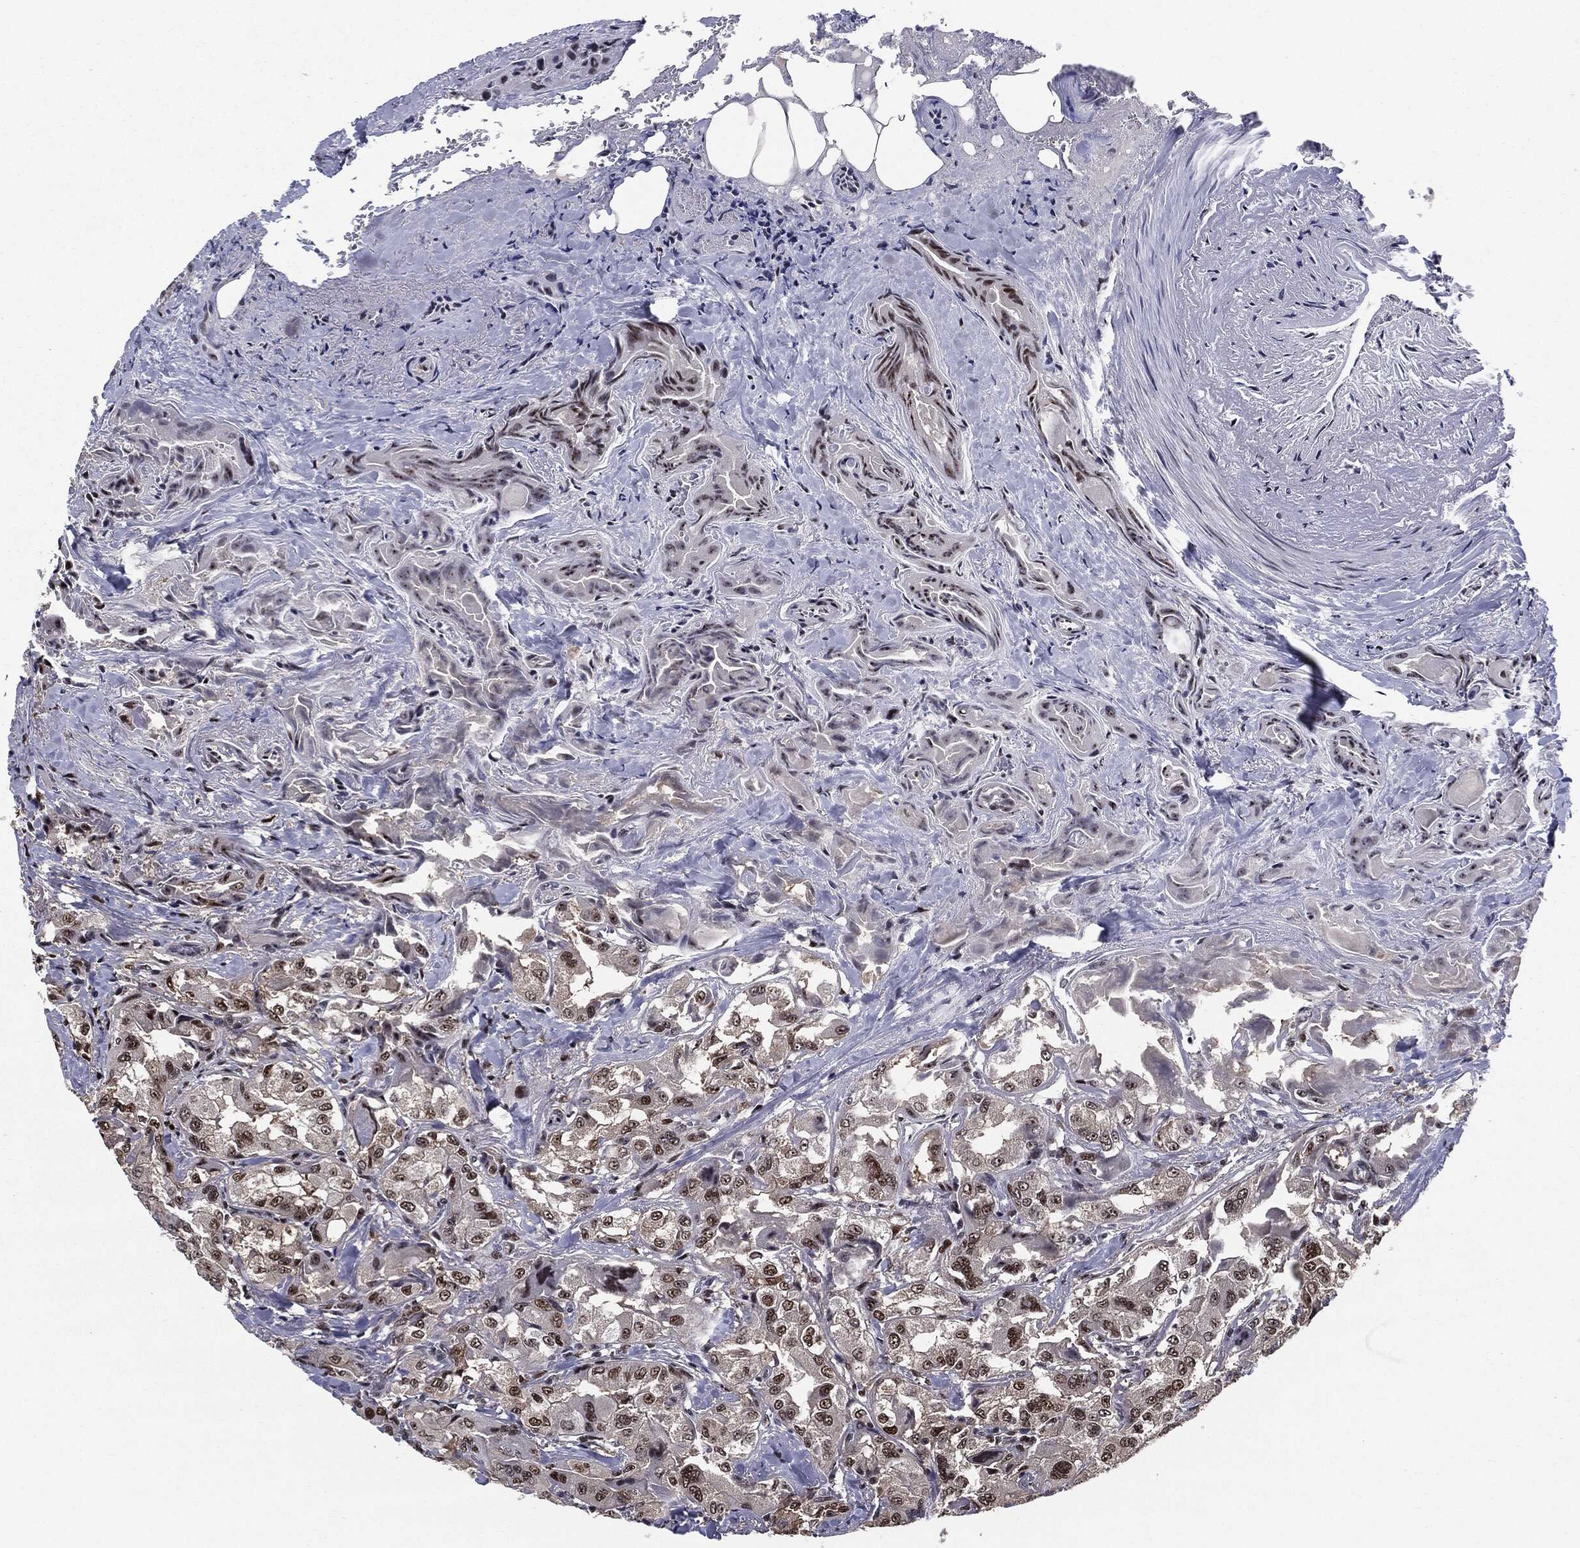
{"staining": {"intensity": "moderate", "quantity": "25%-75%", "location": "nuclear"}, "tissue": "thyroid cancer", "cell_type": "Tumor cells", "image_type": "cancer", "snomed": [{"axis": "morphology", "description": "Normal tissue, NOS"}, {"axis": "morphology", "description": "Papillary adenocarcinoma, NOS"}, {"axis": "topography", "description": "Thyroid gland"}], "caption": "The photomicrograph demonstrates staining of thyroid cancer (papillary adenocarcinoma), revealing moderate nuclear protein positivity (brown color) within tumor cells. The staining is performed using DAB brown chromogen to label protein expression. The nuclei are counter-stained blue using hematoxylin.", "gene": "JUN", "patient": {"sex": "female", "age": 66}}